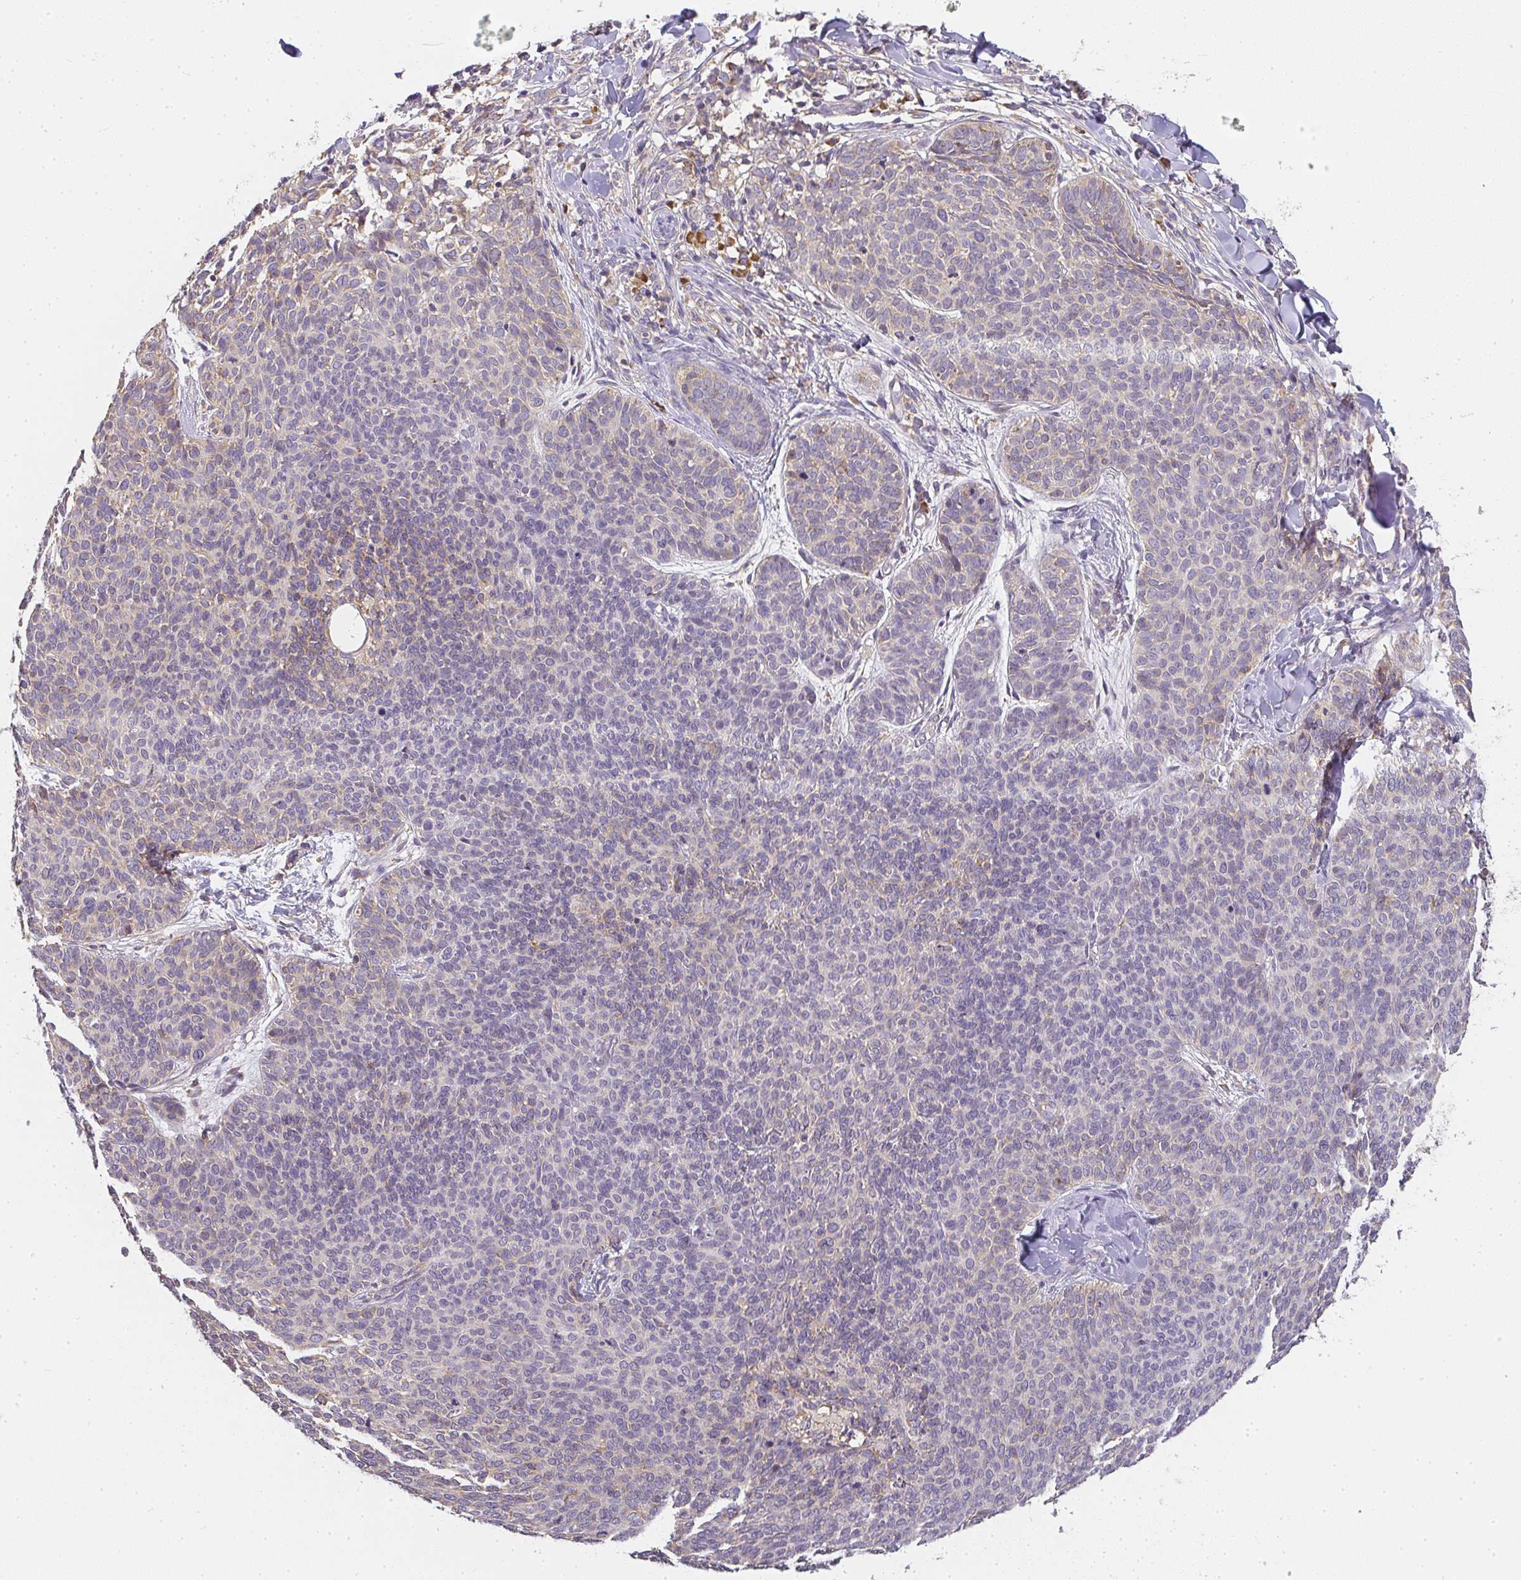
{"staining": {"intensity": "weak", "quantity": "<25%", "location": "cytoplasmic/membranous"}, "tissue": "skin cancer", "cell_type": "Tumor cells", "image_type": "cancer", "snomed": [{"axis": "morphology", "description": "Basal cell carcinoma"}, {"axis": "topography", "description": "Skin"}, {"axis": "topography", "description": "Skin of face"}], "caption": "Immunohistochemistry micrograph of skin cancer (basal cell carcinoma) stained for a protein (brown), which exhibits no expression in tumor cells.", "gene": "SLC35B3", "patient": {"sex": "male", "age": 56}}